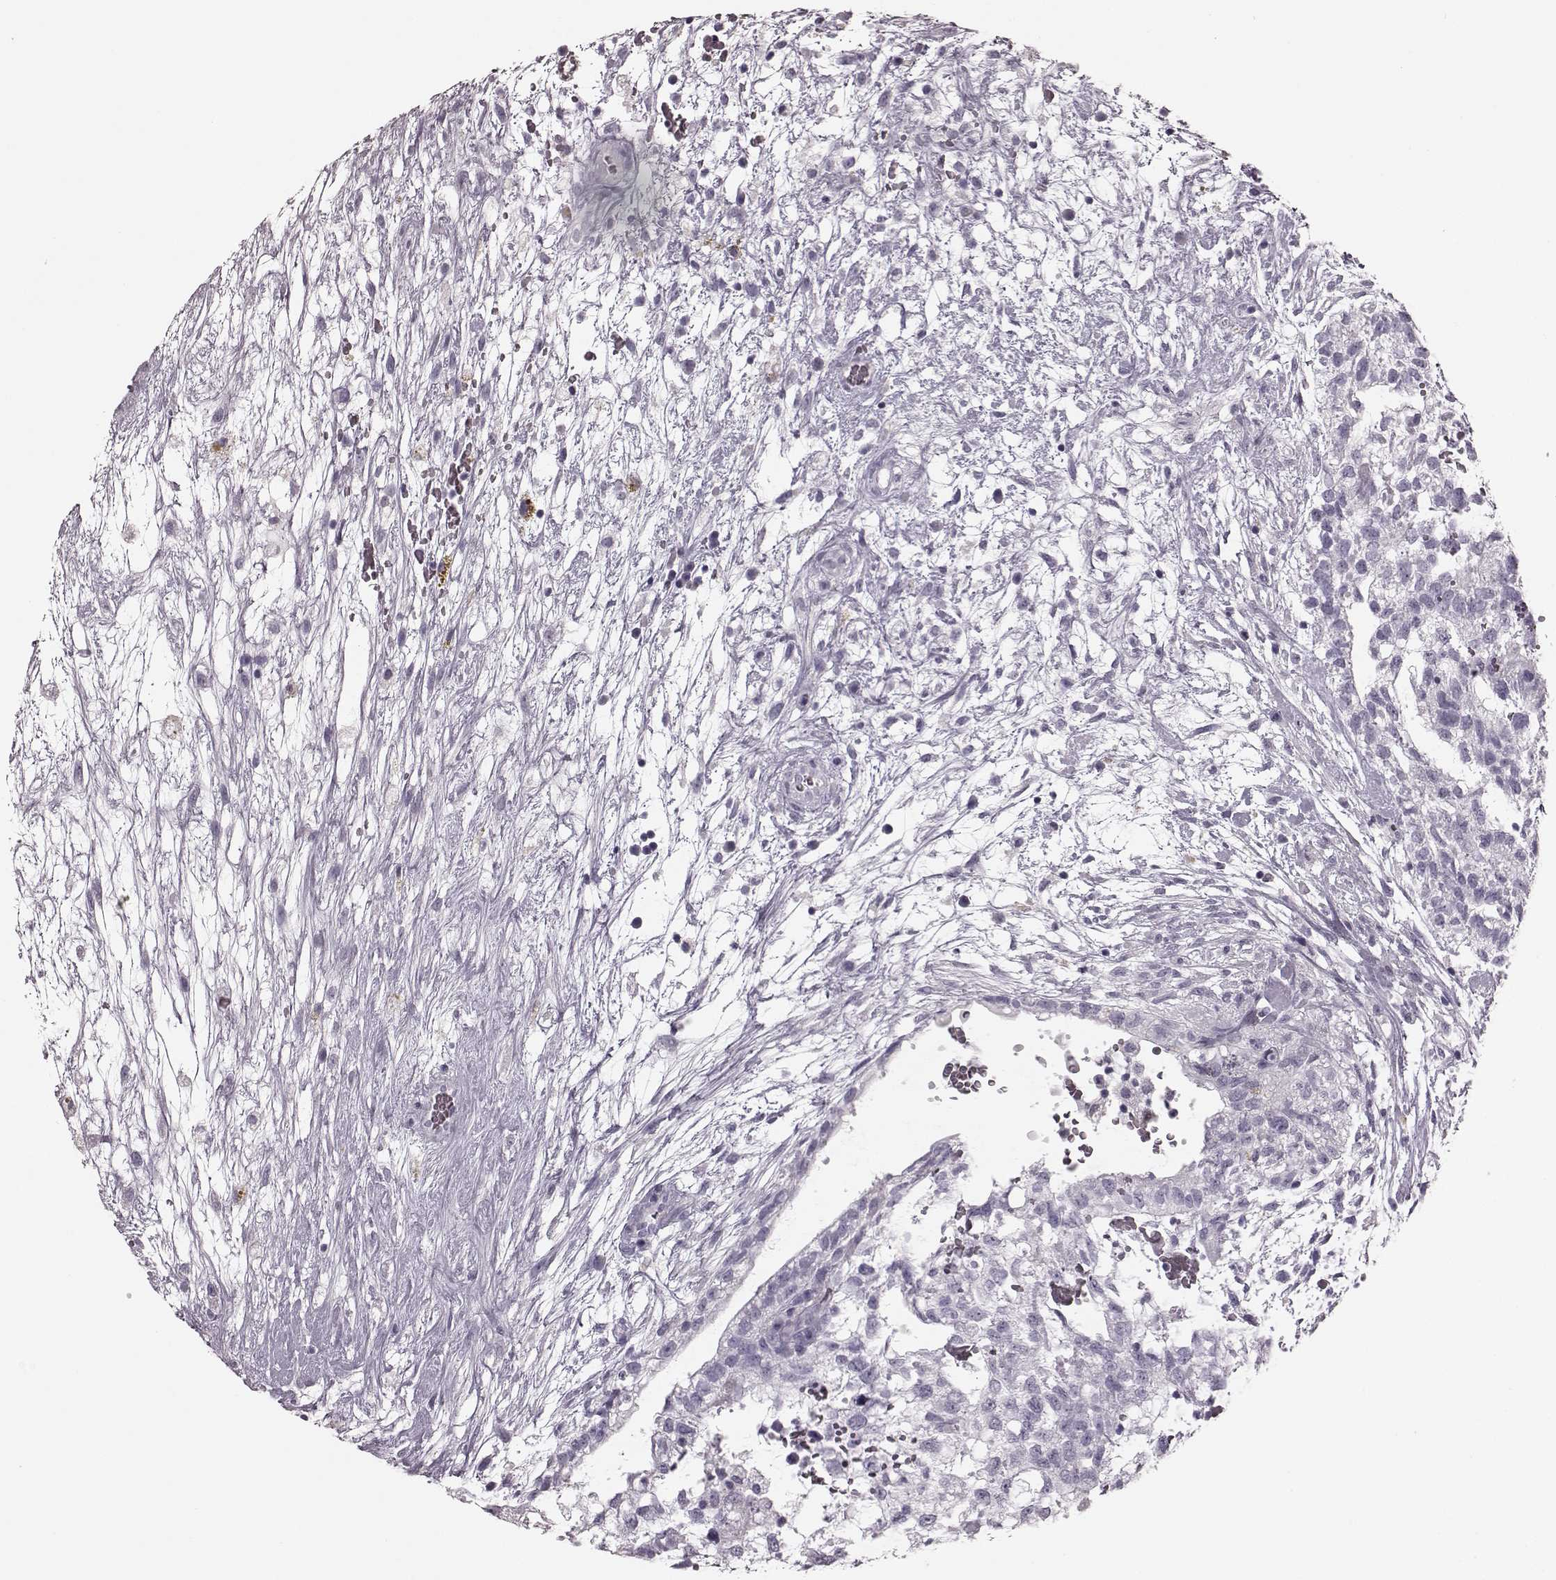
{"staining": {"intensity": "negative", "quantity": "none", "location": "none"}, "tissue": "testis cancer", "cell_type": "Tumor cells", "image_type": "cancer", "snomed": [{"axis": "morphology", "description": "Normal tissue, NOS"}, {"axis": "morphology", "description": "Carcinoma, Embryonal, NOS"}, {"axis": "topography", "description": "Testis"}], "caption": "Embryonal carcinoma (testis) was stained to show a protein in brown. There is no significant expression in tumor cells.", "gene": "TRPM1", "patient": {"sex": "male", "age": 32}}